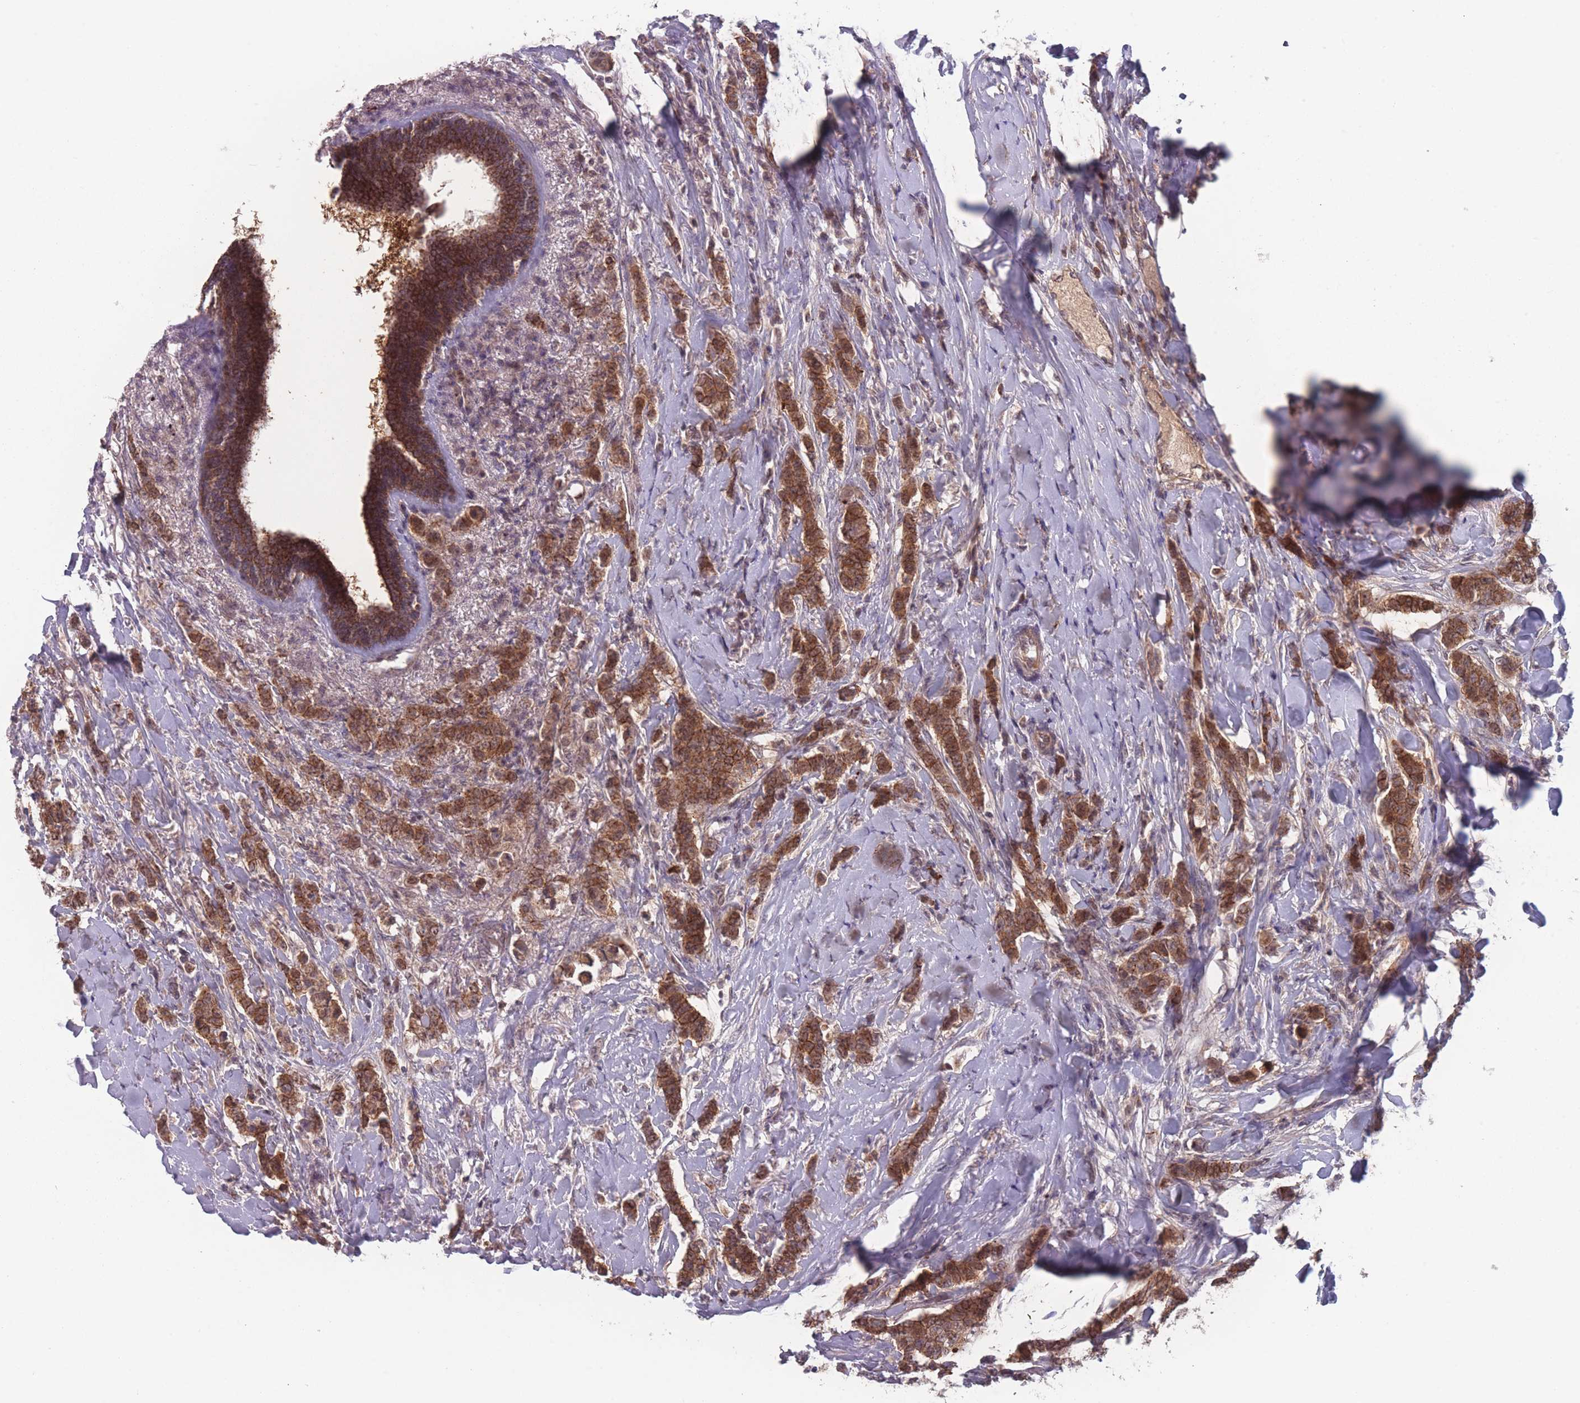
{"staining": {"intensity": "strong", "quantity": ">75%", "location": "cytoplasmic/membranous"}, "tissue": "breast cancer", "cell_type": "Tumor cells", "image_type": "cancer", "snomed": [{"axis": "morphology", "description": "Duct carcinoma"}, {"axis": "topography", "description": "Breast"}], "caption": "A brown stain labels strong cytoplasmic/membranous expression of a protein in breast infiltrating ductal carcinoma tumor cells. Using DAB (brown) and hematoxylin (blue) stains, captured at high magnification using brightfield microscopy.", "gene": "TMEM232", "patient": {"sex": "female", "age": 40}}